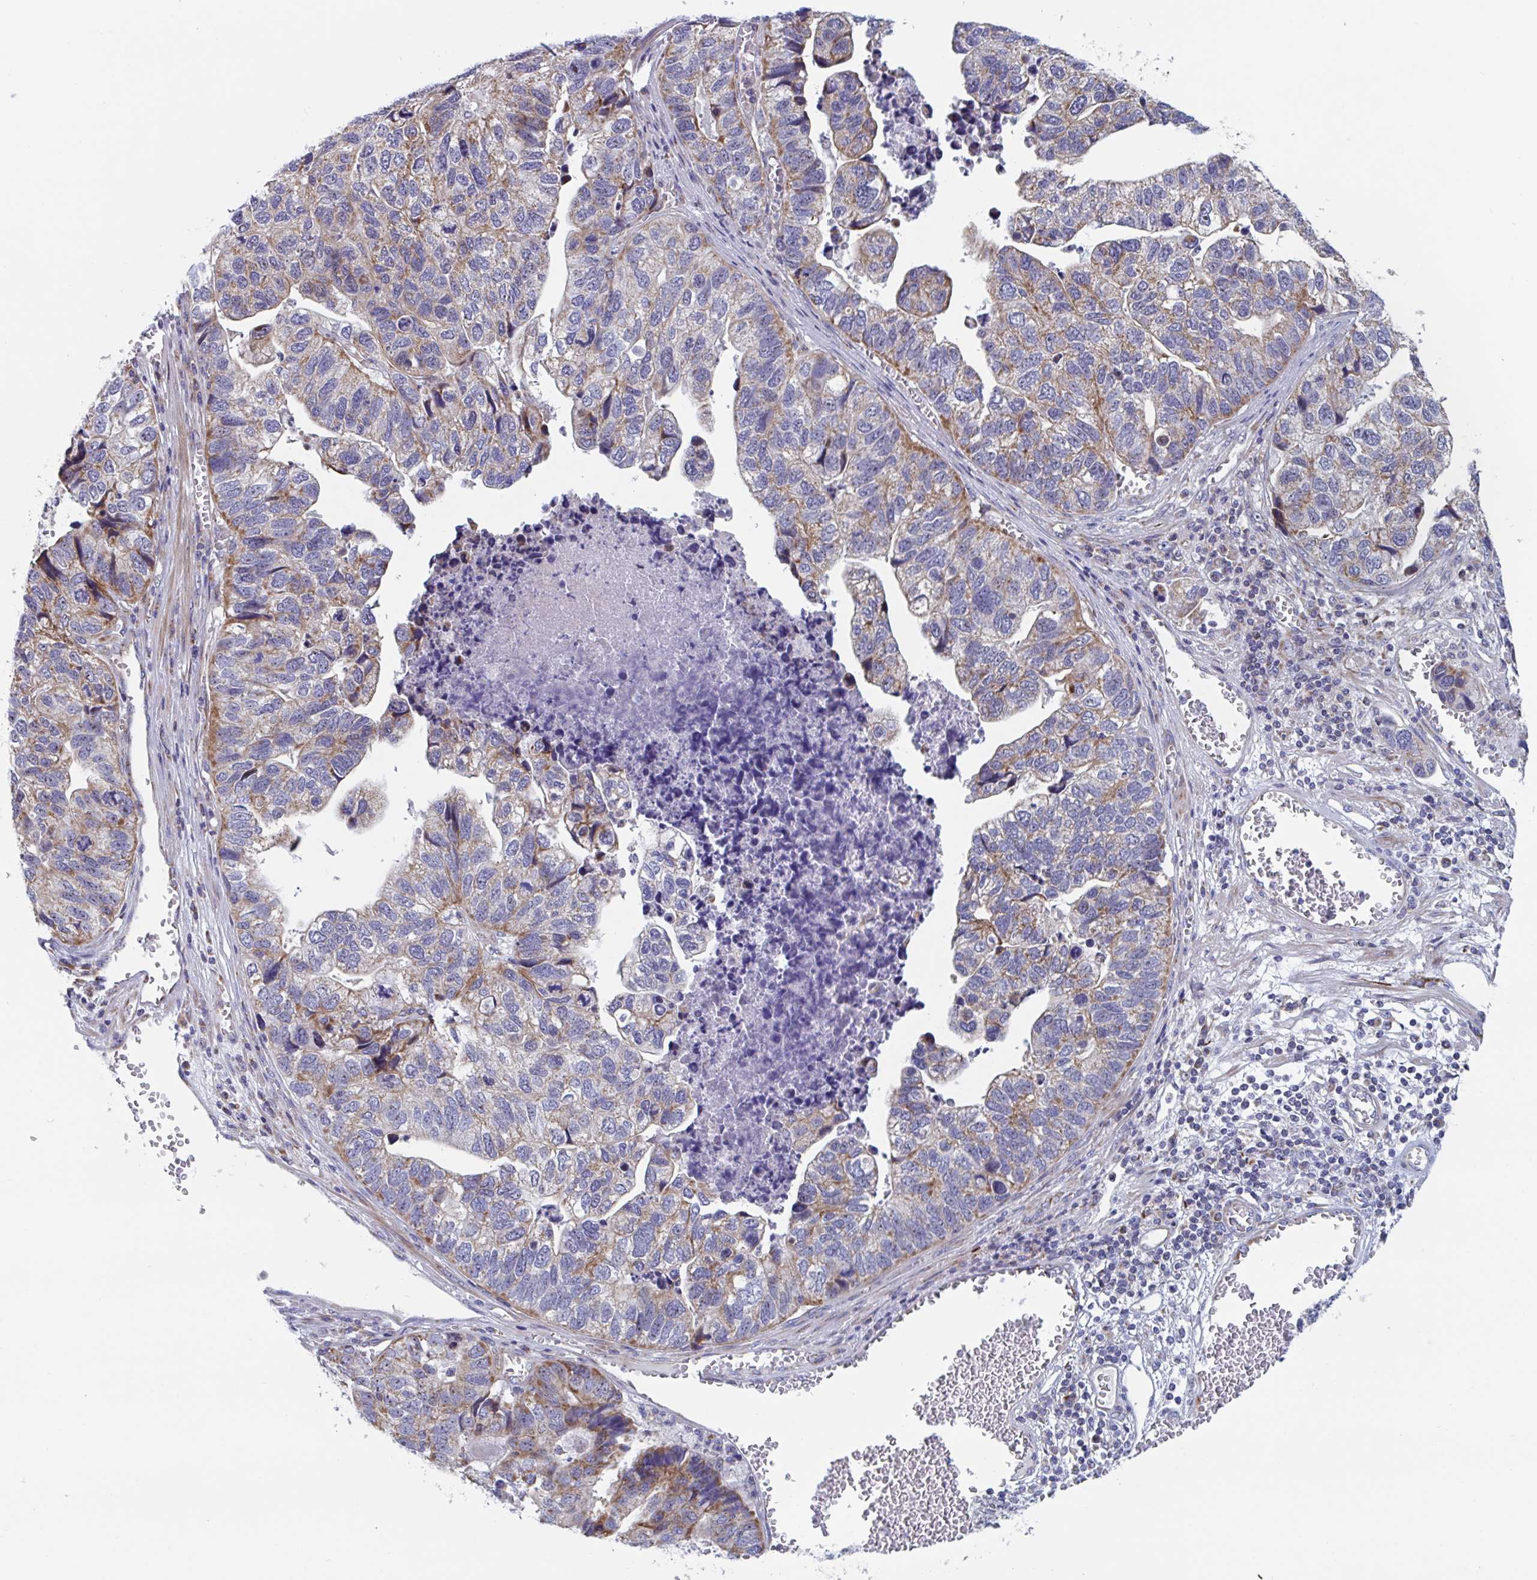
{"staining": {"intensity": "moderate", "quantity": "25%-75%", "location": "cytoplasmic/membranous"}, "tissue": "stomach cancer", "cell_type": "Tumor cells", "image_type": "cancer", "snomed": [{"axis": "morphology", "description": "Adenocarcinoma, NOS"}, {"axis": "topography", "description": "Stomach, upper"}], "caption": "Protein analysis of stomach cancer tissue displays moderate cytoplasmic/membranous positivity in about 25%-75% of tumor cells.", "gene": "MRPL53", "patient": {"sex": "female", "age": 67}}